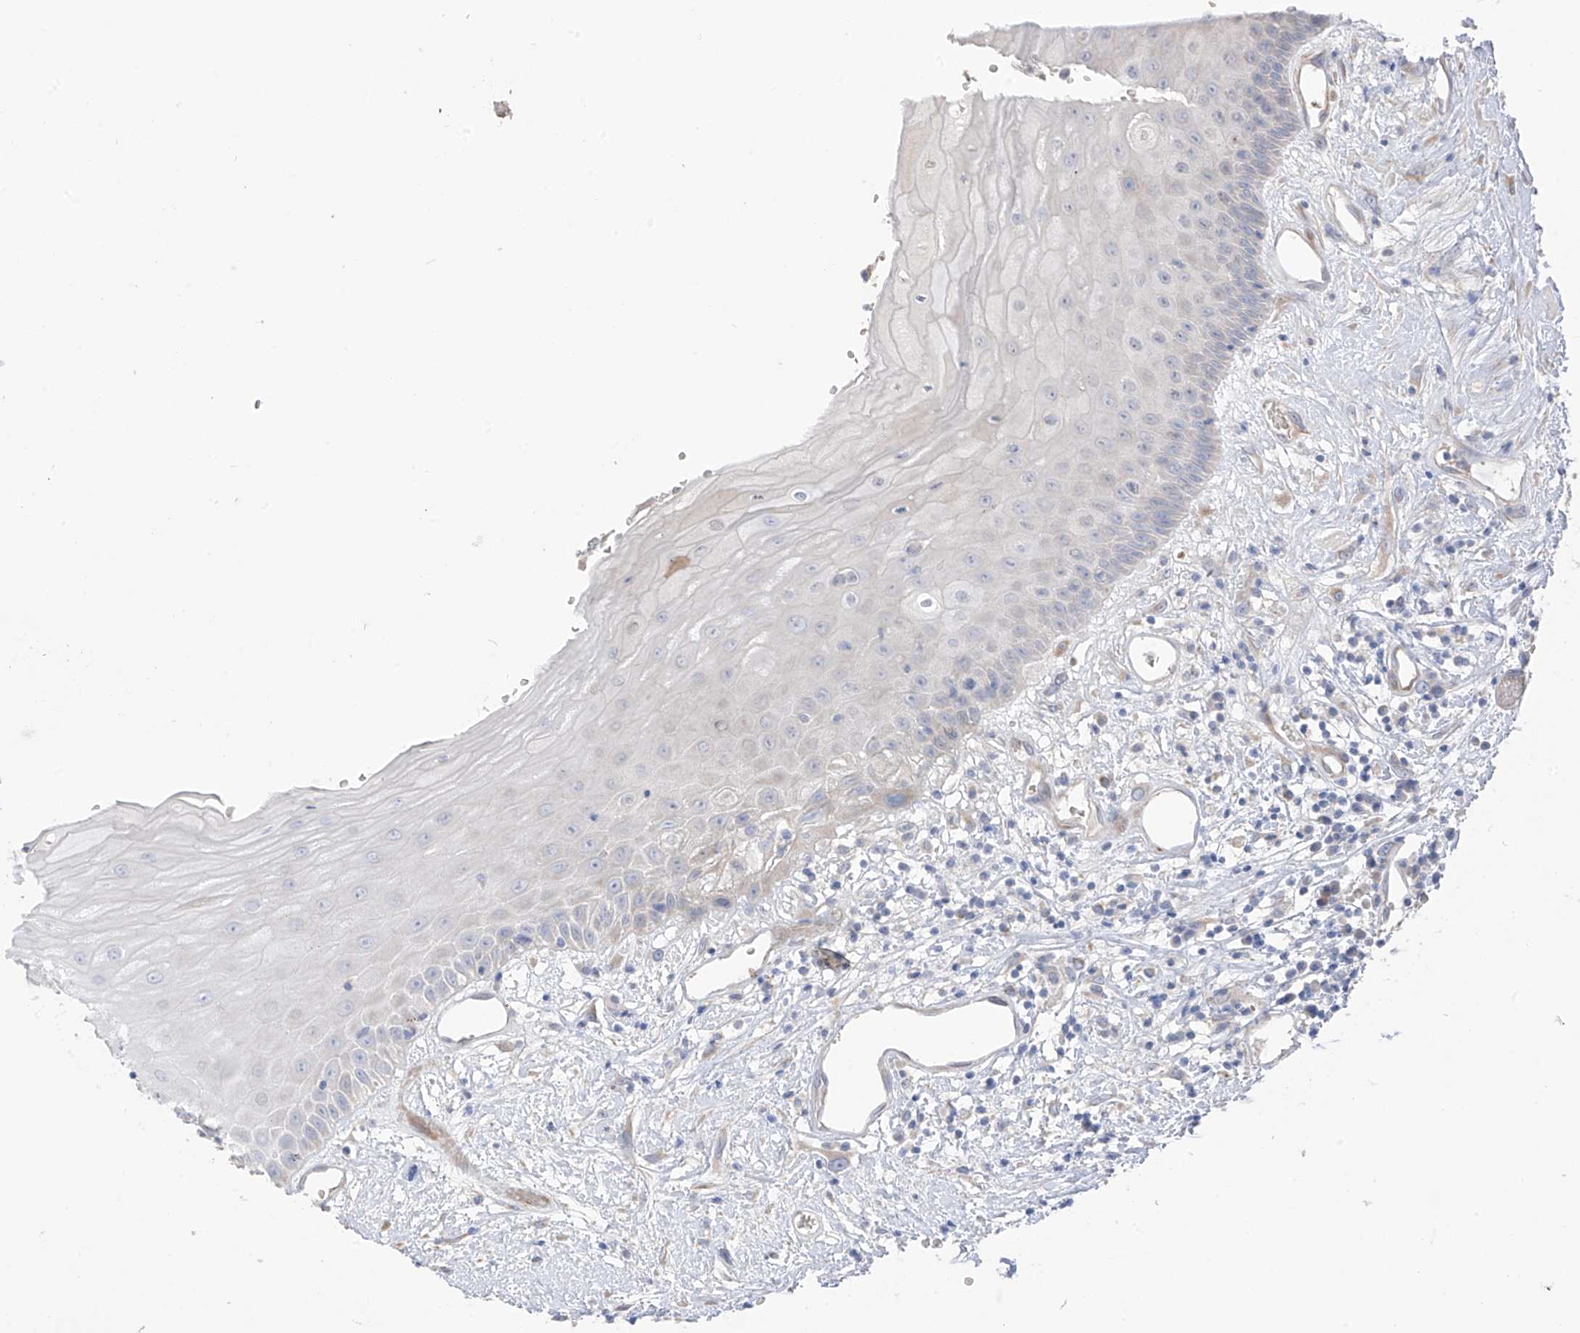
{"staining": {"intensity": "negative", "quantity": "none", "location": "none"}, "tissue": "oral mucosa", "cell_type": "Squamous epithelial cells", "image_type": "normal", "snomed": [{"axis": "morphology", "description": "Normal tissue, NOS"}, {"axis": "topography", "description": "Oral tissue"}], "caption": "Histopathology image shows no significant protein expression in squamous epithelial cells of normal oral mucosa.", "gene": "ASPRV1", "patient": {"sex": "female", "age": 76}}